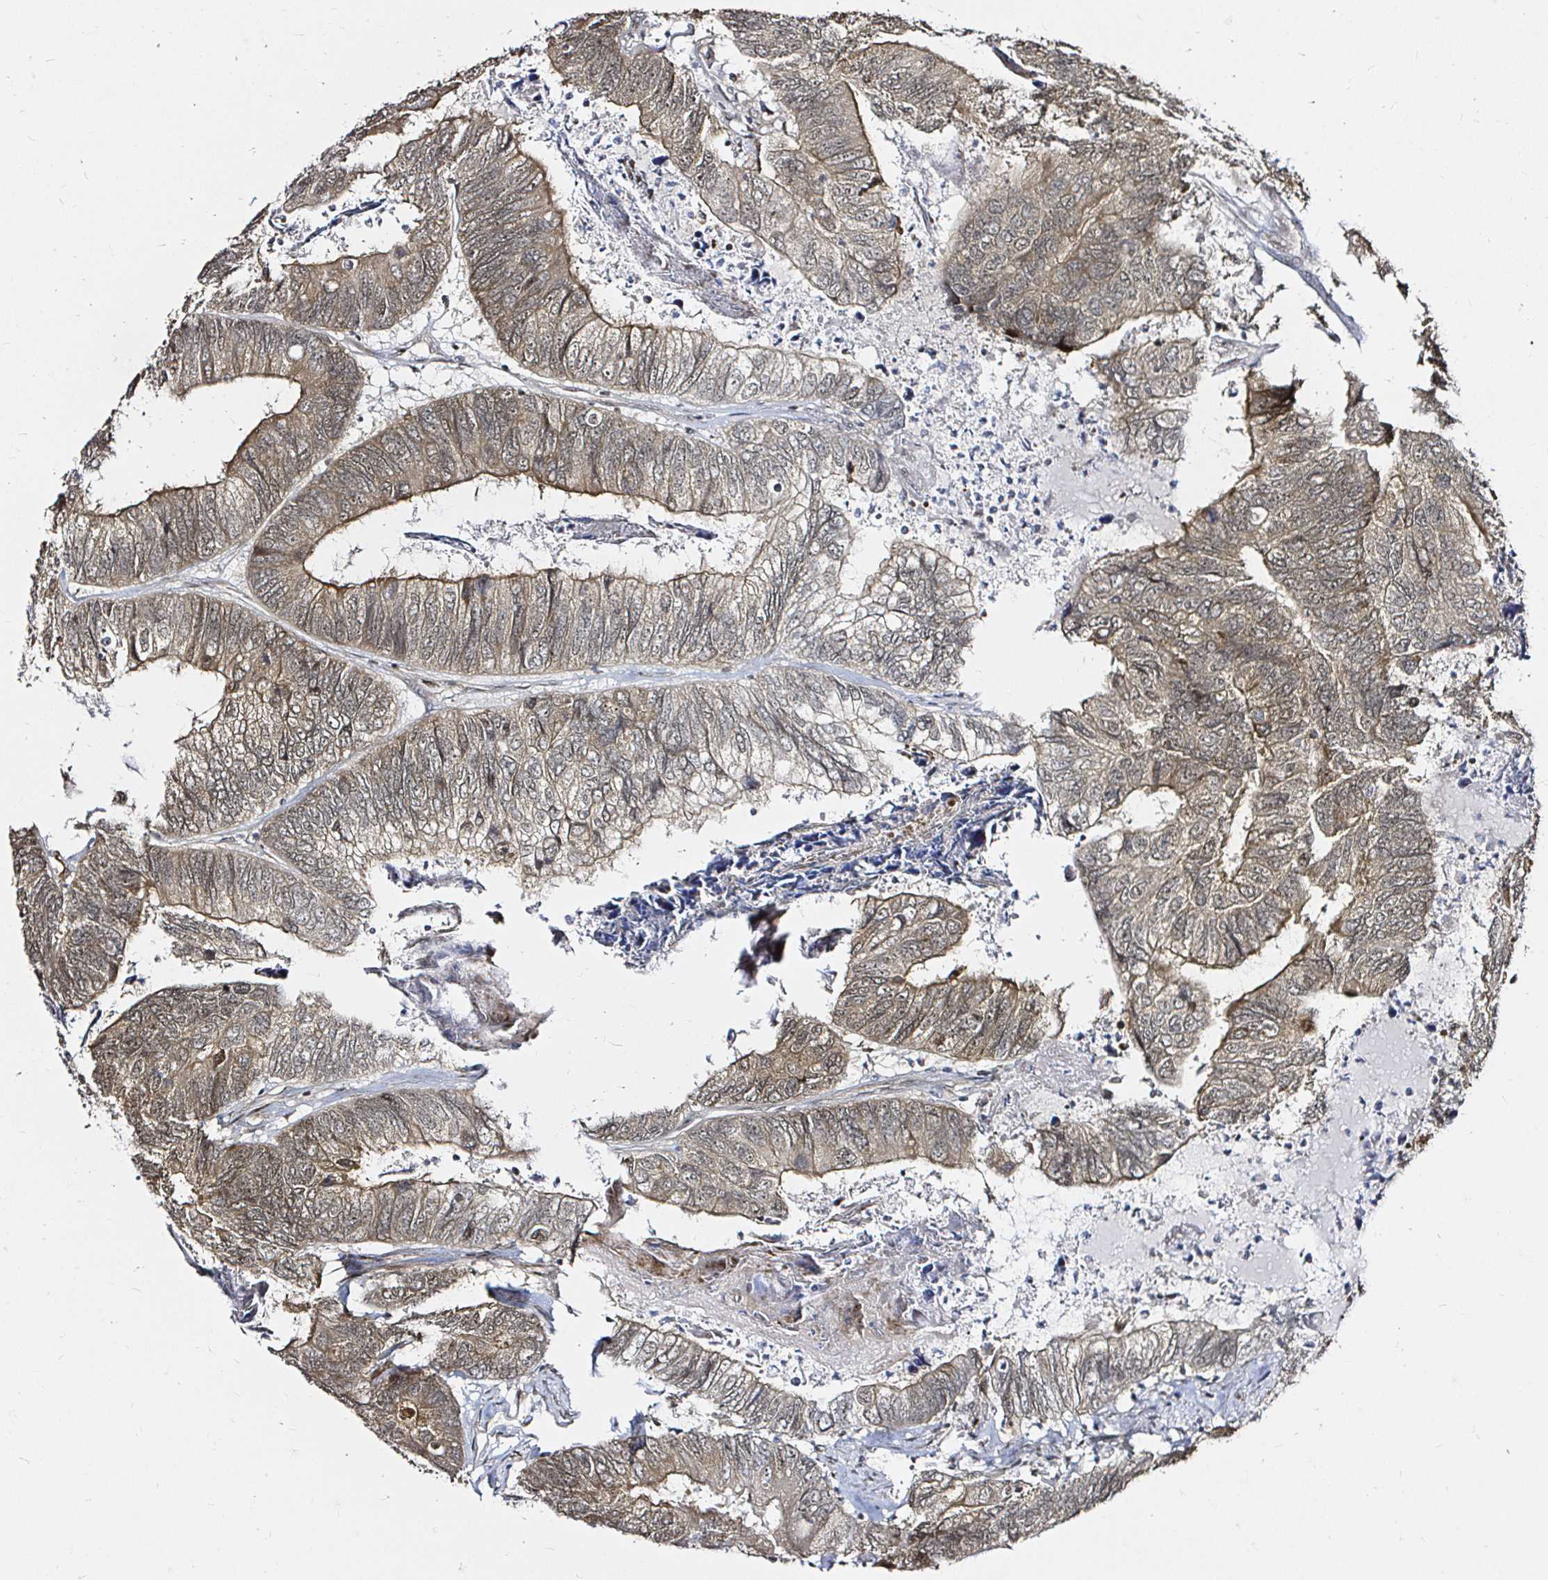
{"staining": {"intensity": "moderate", "quantity": ">75%", "location": "cytoplasmic/membranous,nuclear"}, "tissue": "colorectal cancer", "cell_type": "Tumor cells", "image_type": "cancer", "snomed": [{"axis": "morphology", "description": "Adenocarcinoma, NOS"}, {"axis": "topography", "description": "Colon"}], "caption": "Protein expression analysis of colorectal cancer (adenocarcinoma) exhibits moderate cytoplasmic/membranous and nuclear positivity in about >75% of tumor cells. The staining was performed using DAB to visualize the protein expression in brown, while the nuclei were stained in blue with hematoxylin (Magnification: 20x).", "gene": "SNRPC", "patient": {"sex": "female", "age": 67}}